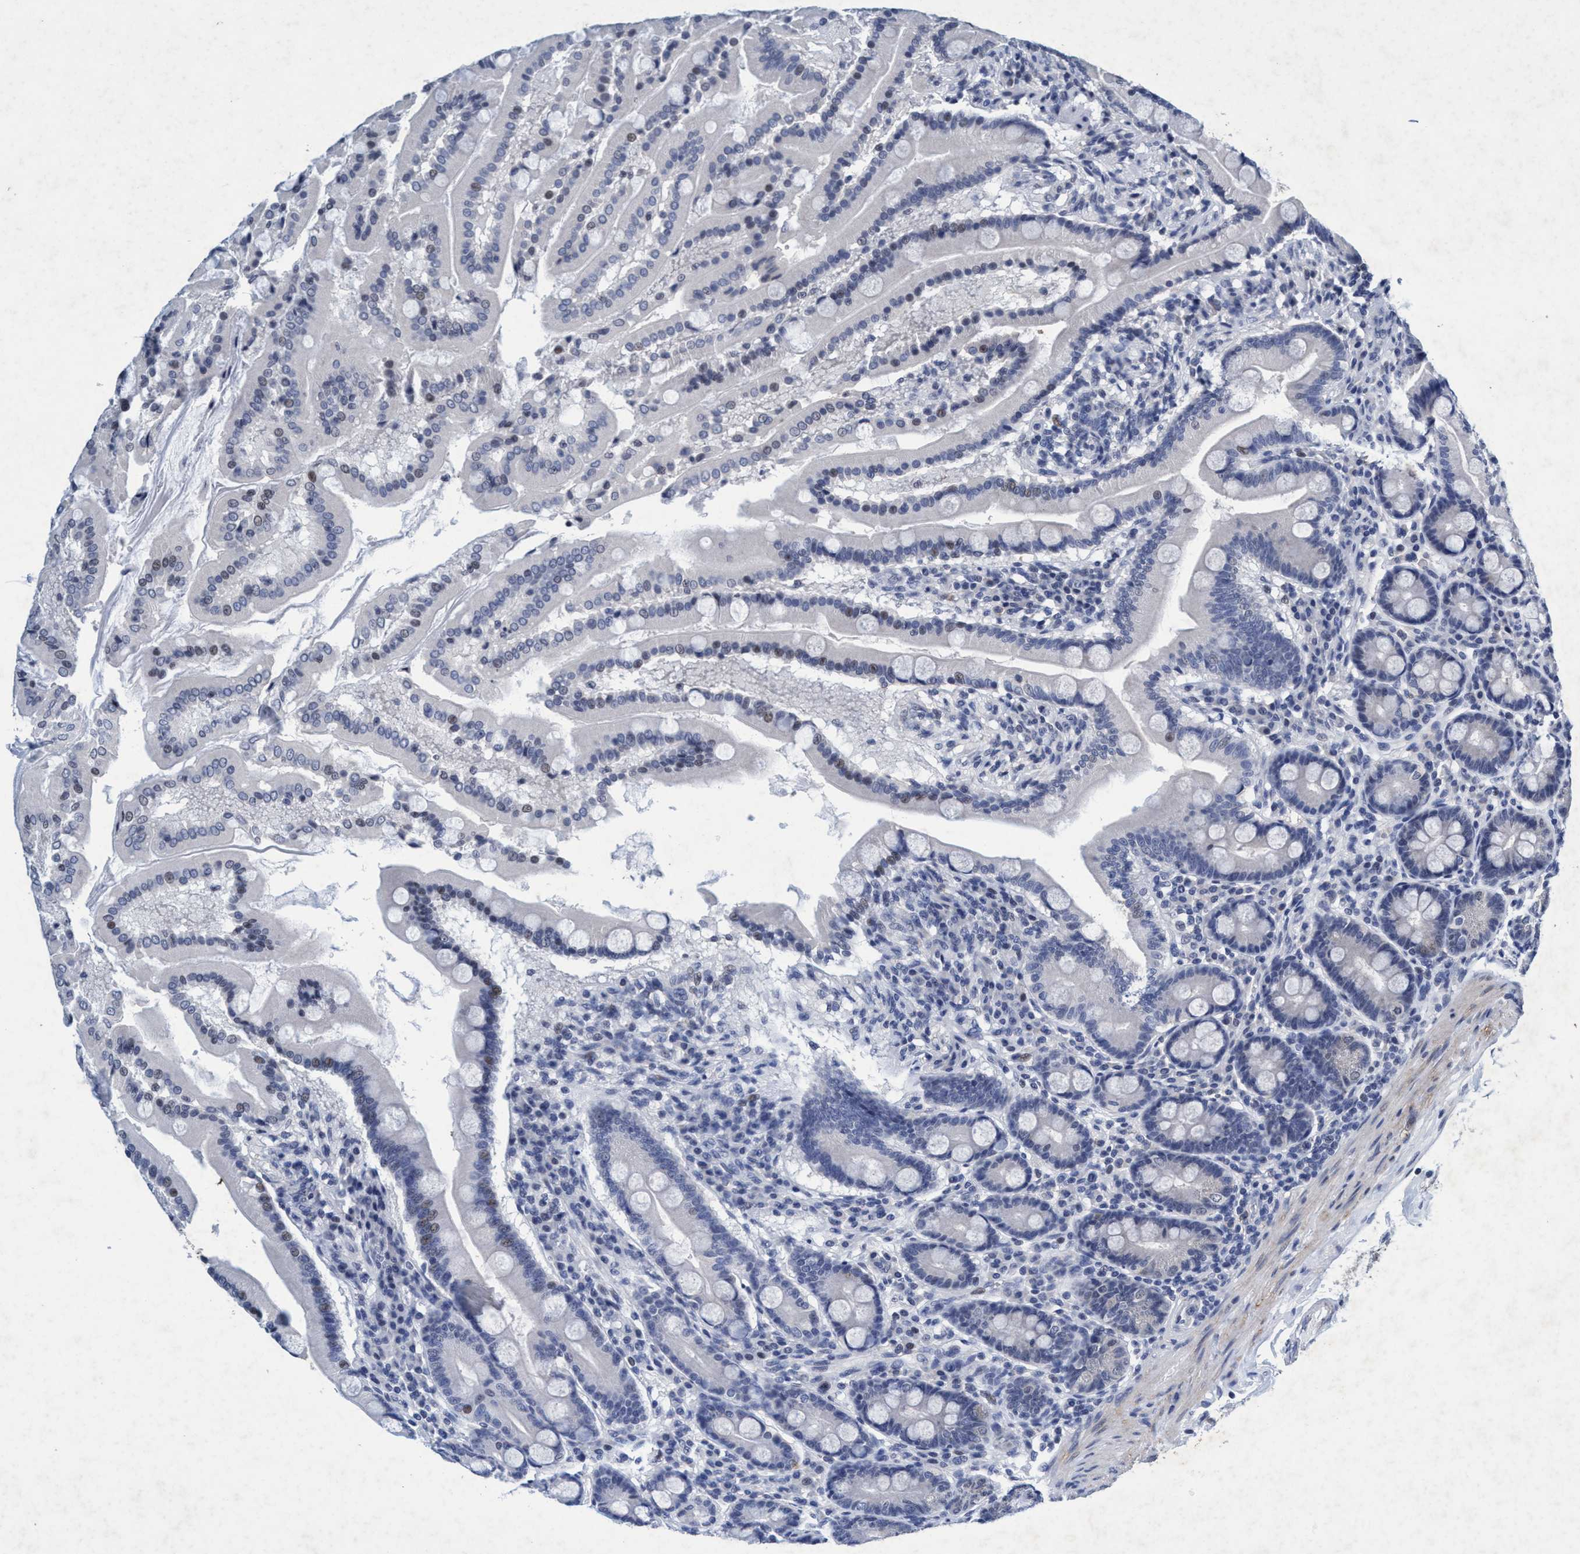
{"staining": {"intensity": "moderate", "quantity": "25%-75%", "location": "cytoplasmic/membranous"}, "tissue": "duodenum", "cell_type": "Glandular cells", "image_type": "normal", "snomed": [{"axis": "morphology", "description": "Normal tissue, NOS"}, {"axis": "topography", "description": "Duodenum"}], "caption": "Moderate cytoplasmic/membranous protein staining is seen in approximately 25%-75% of glandular cells in duodenum. The protein is stained brown, and the nuclei are stained in blue (DAB IHC with brightfield microscopy, high magnification).", "gene": "GRB14", "patient": {"sex": "male", "age": 50}}